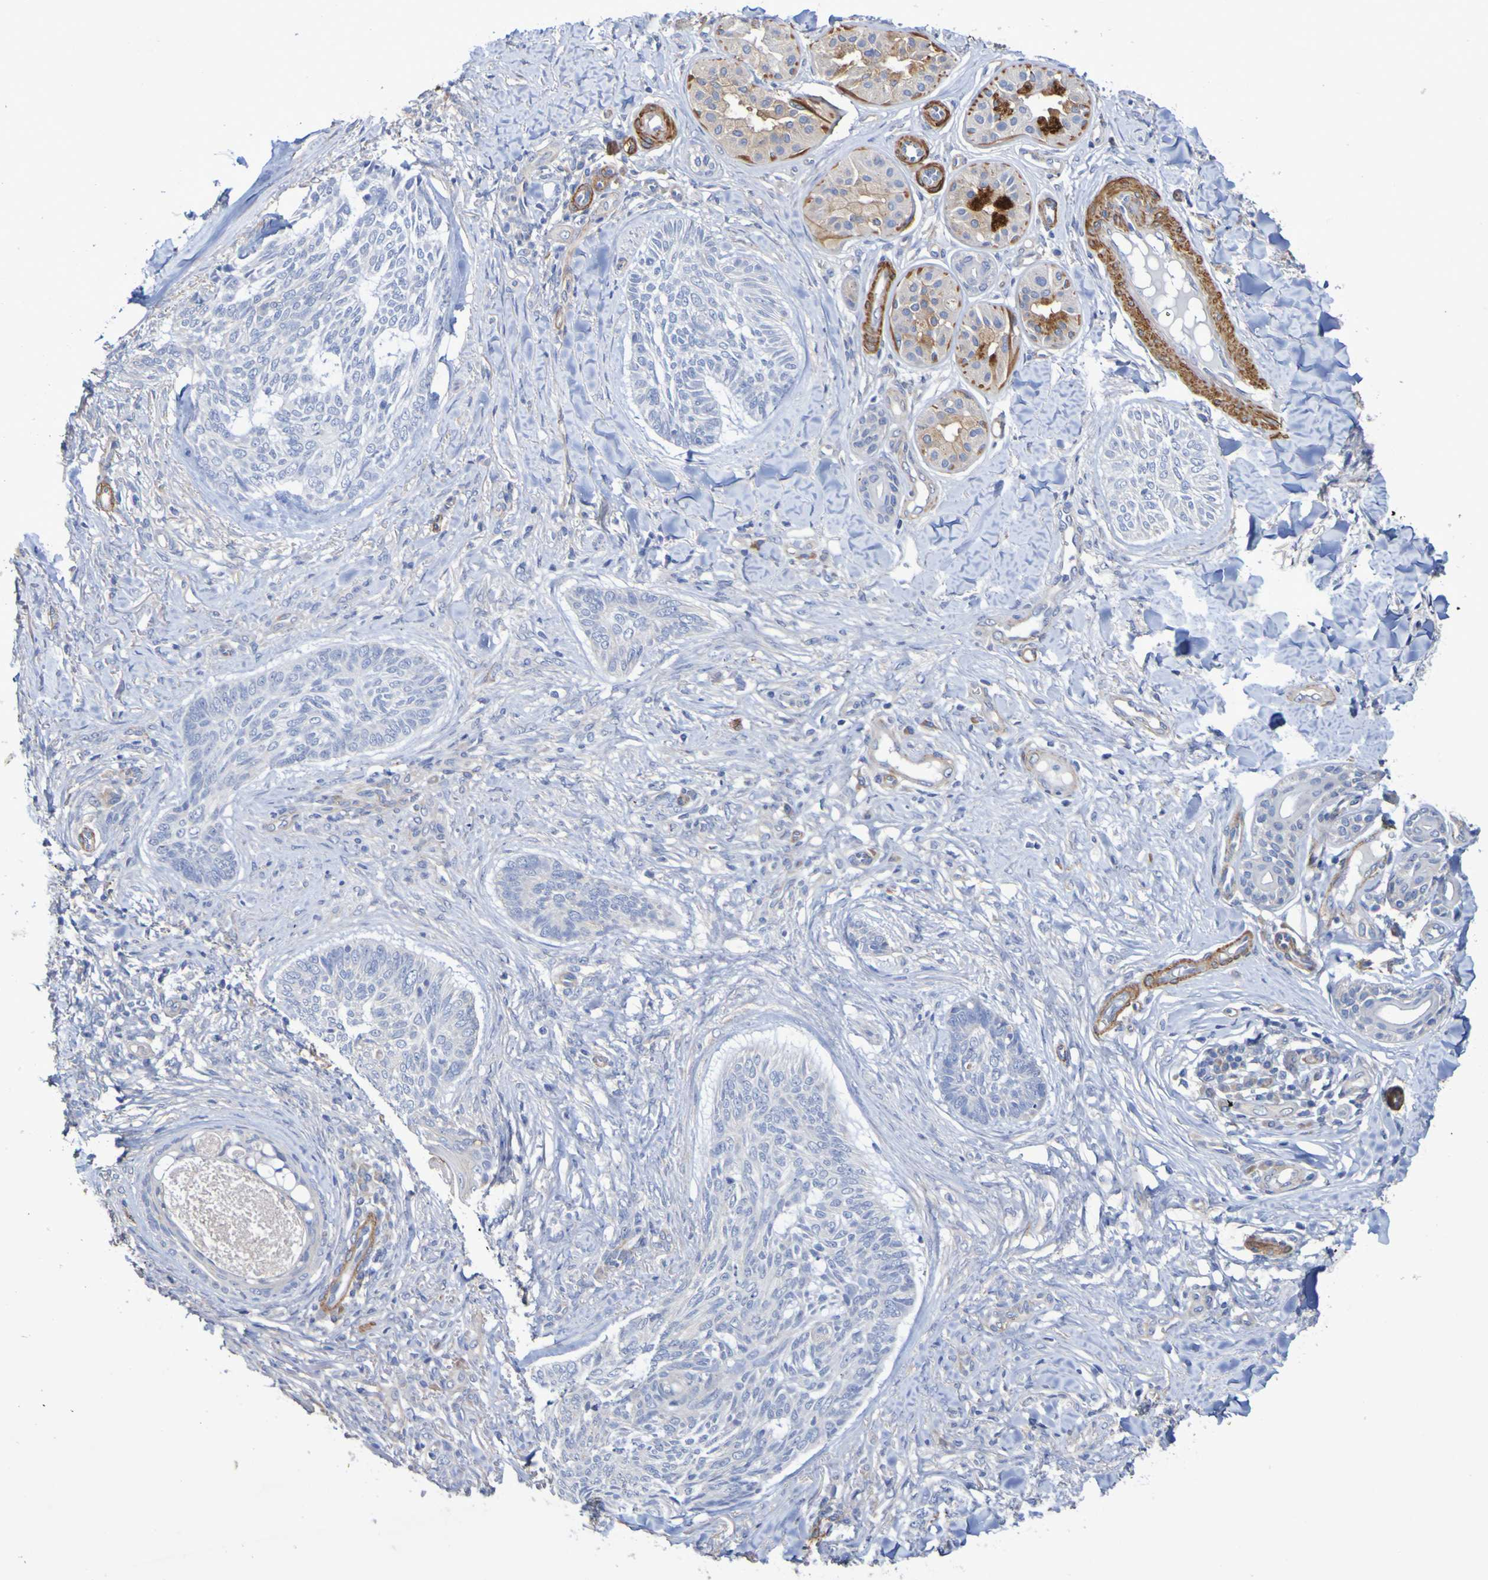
{"staining": {"intensity": "negative", "quantity": "none", "location": "none"}, "tissue": "skin cancer", "cell_type": "Tumor cells", "image_type": "cancer", "snomed": [{"axis": "morphology", "description": "Basal cell carcinoma"}, {"axis": "topography", "description": "Skin"}], "caption": "Immunohistochemistry (IHC) of skin basal cell carcinoma reveals no positivity in tumor cells.", "gene": "SRPRB", "patient": {"sex": "male", "age": 43}}